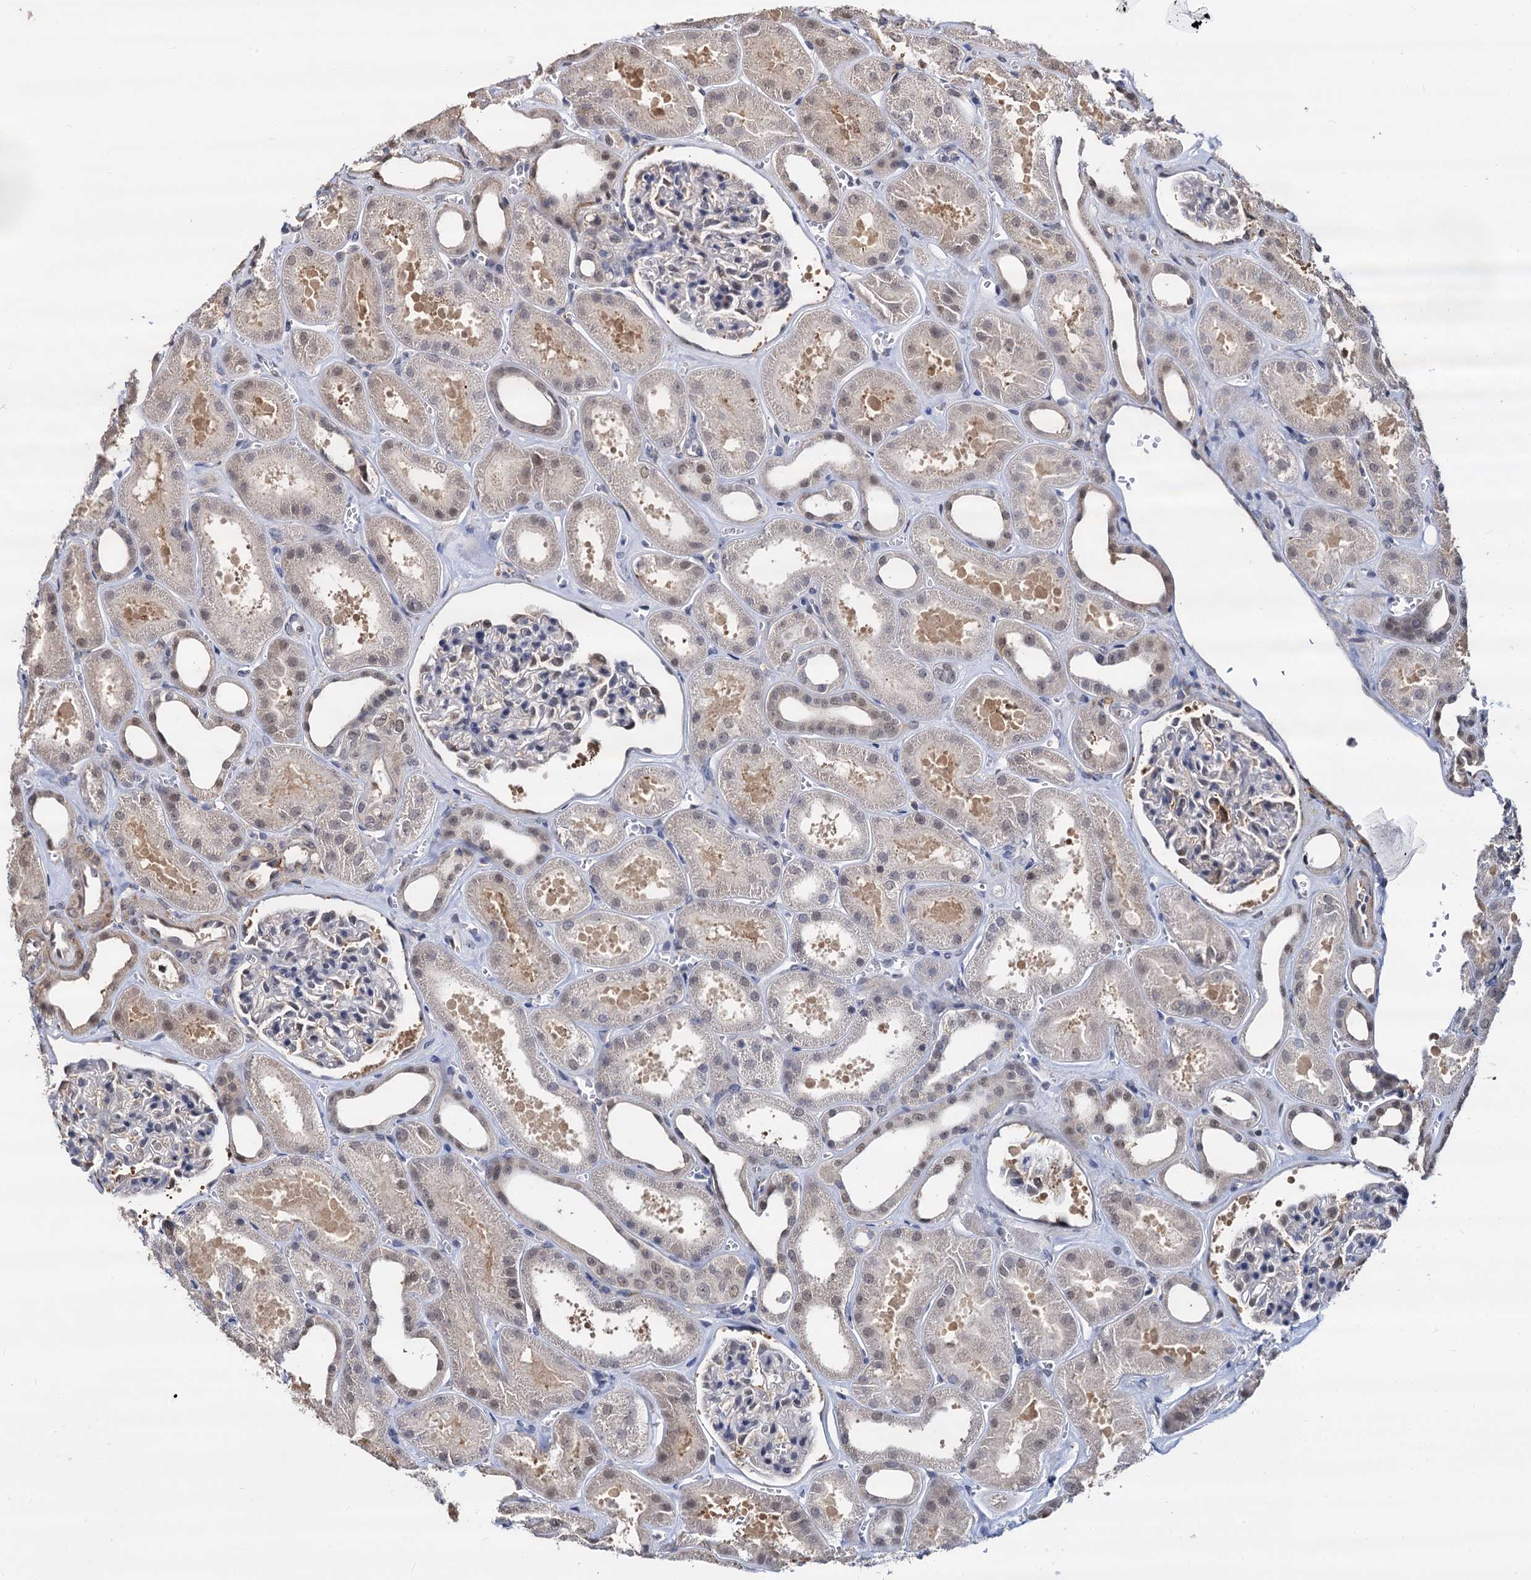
{"staining": {"intensity": "weak", "quantity": "<25%", "location": "nuclear"}, "tissue": "kidney", "cell_type": "Cells in glomeruli", "image_type": "normal", "snomed": [{"axis": "morphology", "description": "Normal tissue, NOS"}, {"axis": "morphology", "description": "Adenocarcinoma, NOS"}, {"axis": "topography", "description": "Kidney"}], "caption": "IHC of normal human kidney demonstrates no staining in cells in glomeruli. The staining was performed using DAB to visualize the protein expression in brown, while the nuclei were stained in blue with hematoxylin (Magnification: 20x).", "gene": "PSMD4", "patient": {"sex": "female", "age": 68}}